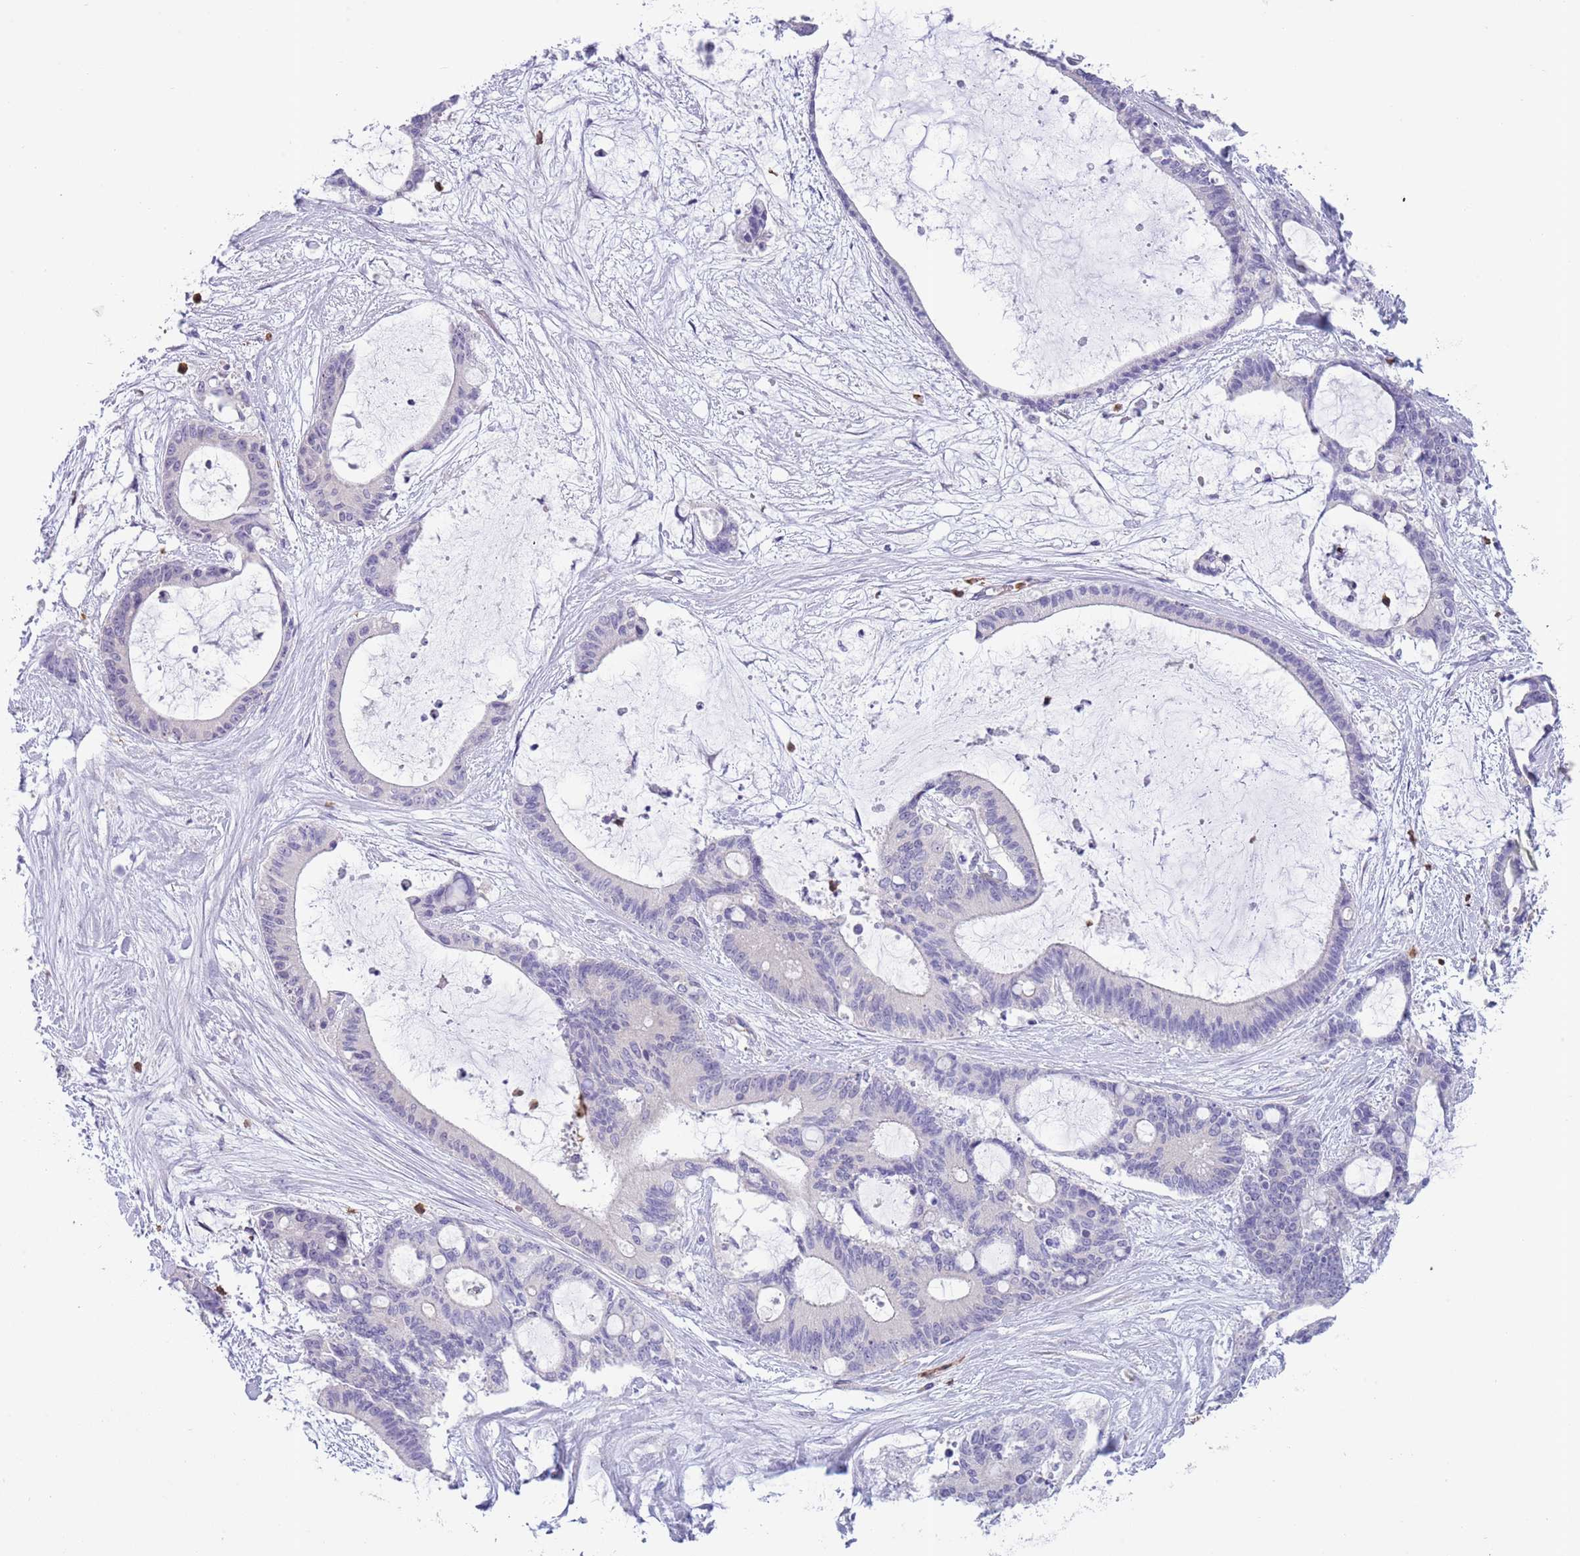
{"staining": {"intensity": "negative", "quantity": "none", "location": "none"}, "tissue": "liver cancer", "cell_type": "Tumor cells", "image_type": "cancer", "snomed": [{"axis": "morphology", "description": "Normal tissue, NOS"}, {"axis": "morphology", "description": "Cholangiocarcinoma"}, {"axis": "topography", "description": "Liver"}, {"axis": "topography", "description": "Peripheral nerve tissue"}], "caption": "Immunohistochemistry (IHC) photomicrograph of human liver cancer stained for a protein (brown), which exhibits no expression in tumor cells.", "gene": "ZFP2", "patient": {"sex": "female", "age": 73}}